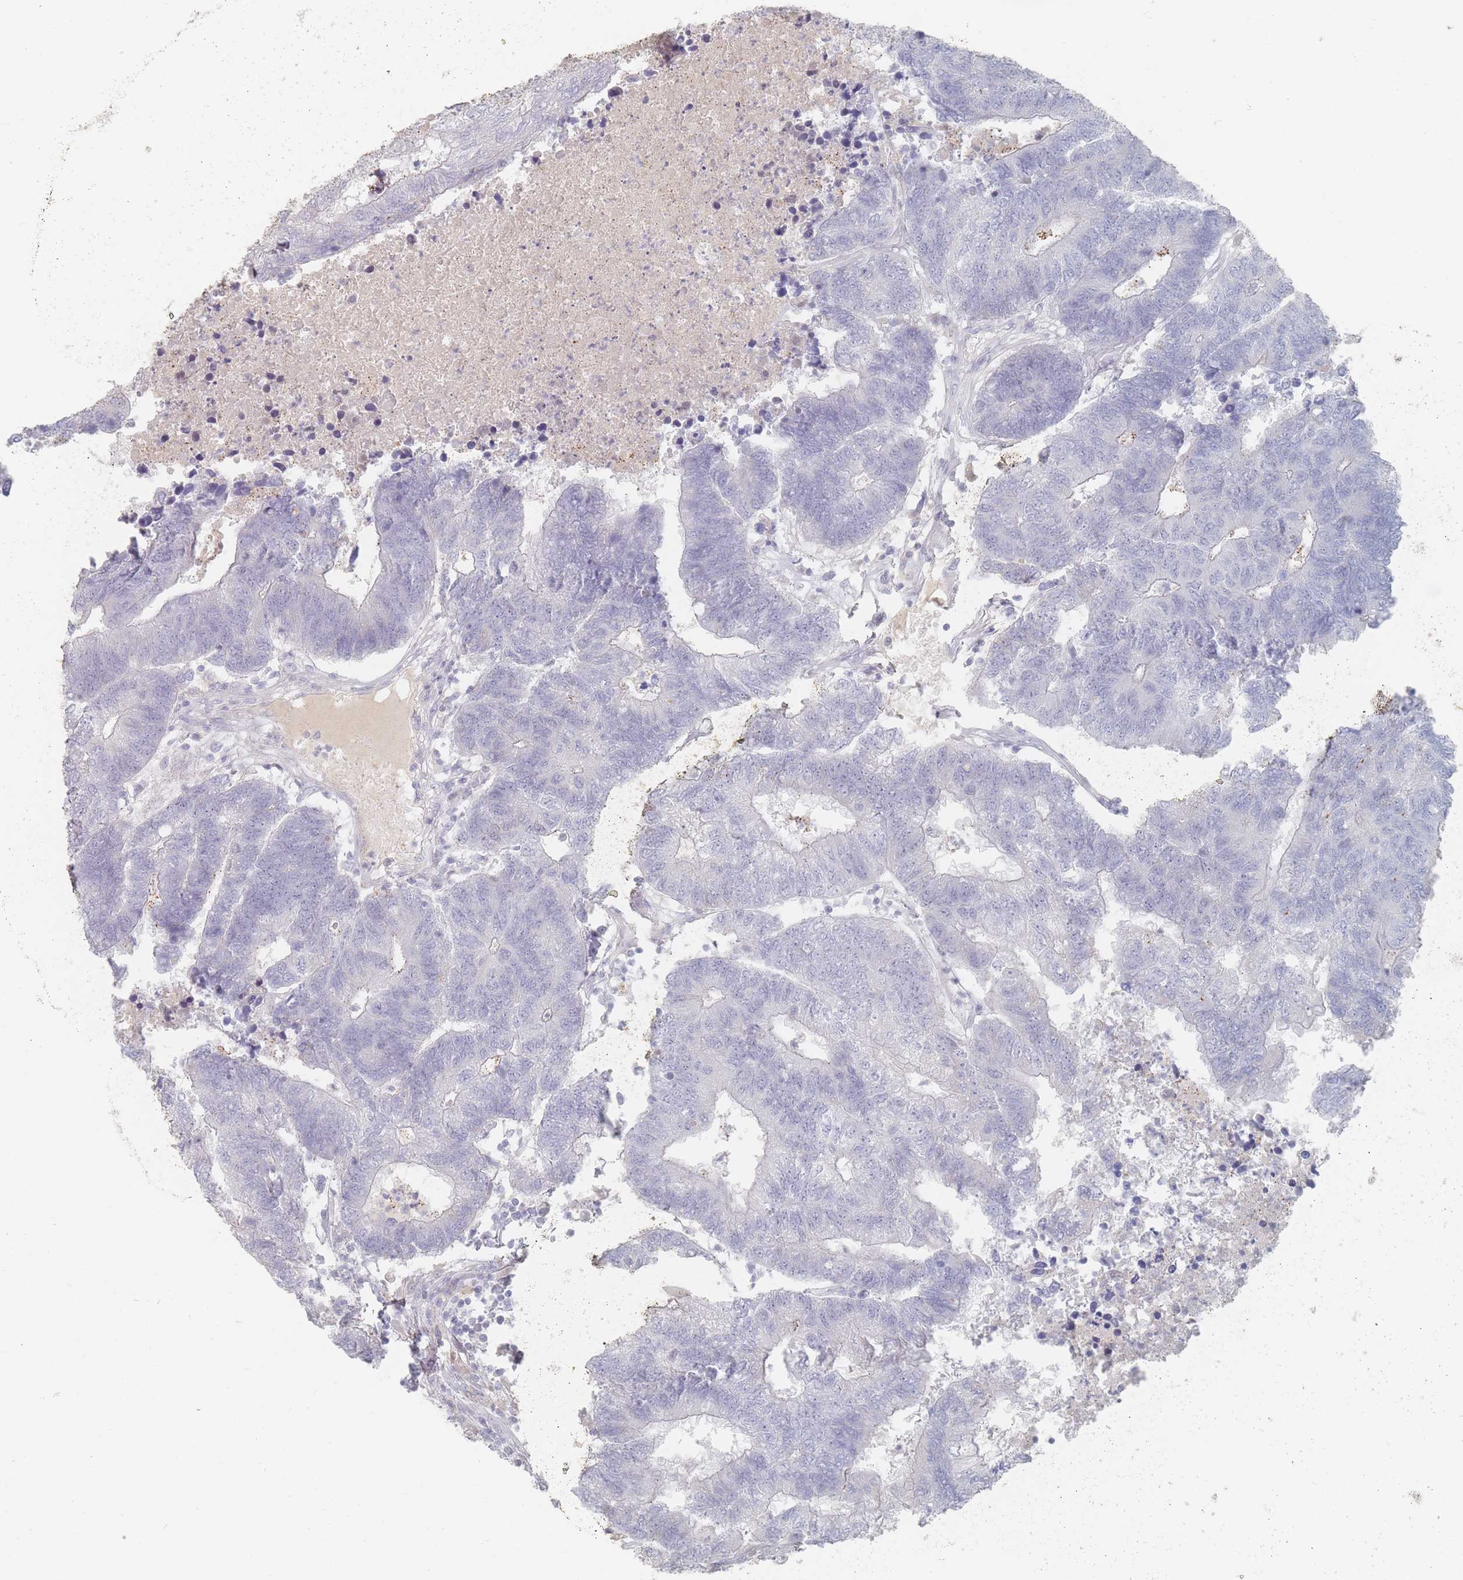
{"staining": {"intensity": "negative", "quantity": "none", "location": "none"}, "tissue": "colorectal cancer", "cell_type": "Tumor cells", "image_type": "cancer", "snomed": [{"axis": "morphology", "description": "Adenocarcinoma, NOS"}, {"axis": "topography", "description": "Colon"}], "caption": "Immunohistochemistry (IHC) photomicrograph of adenocarcinoma (colorectal) stained for a protein (brown), which displays no expression in tumor cells.", "gene": "HELZ2", "patient": {"sex": "female", "age": 48}}